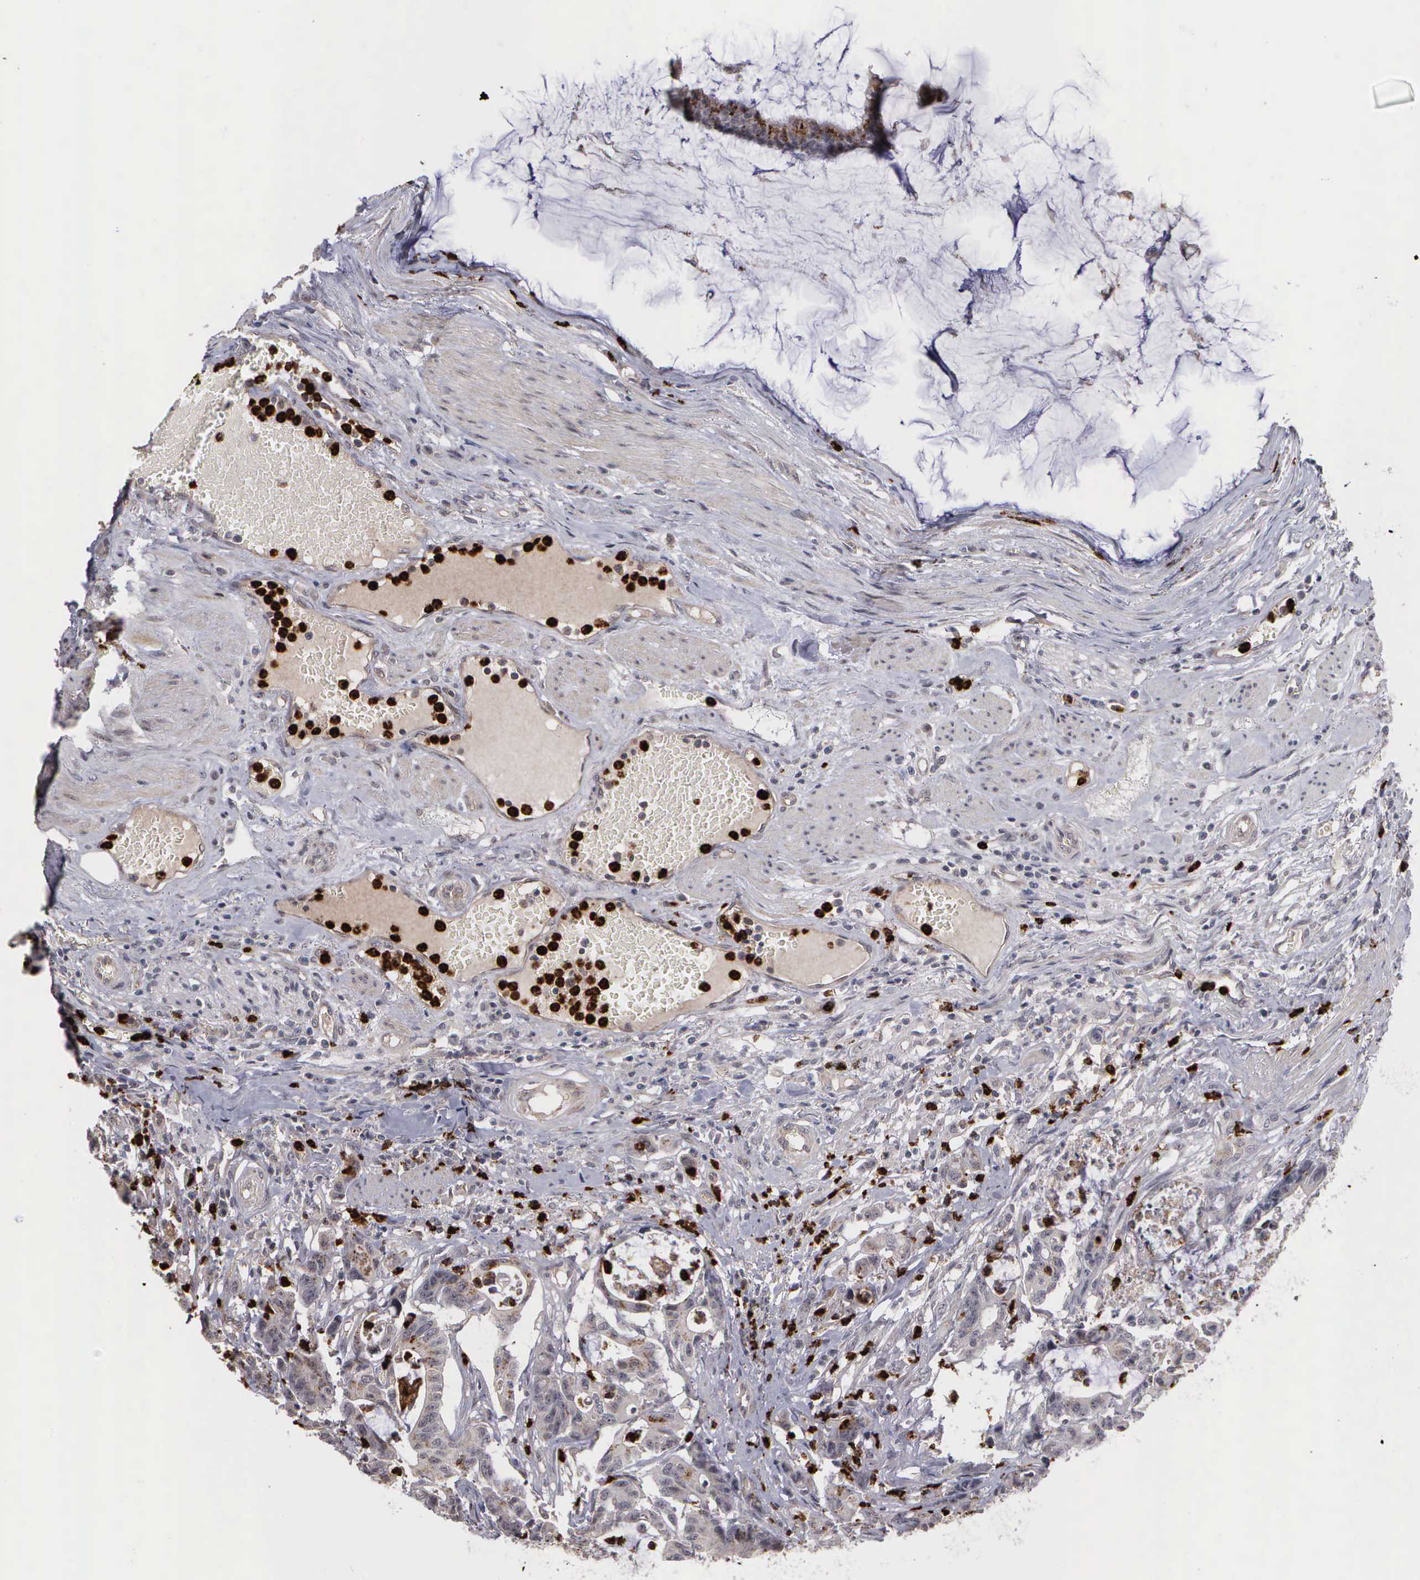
{"staining": {"intensity": "strong", "quantity": "<25%", "location": "cytoplasmic/membranous"}, "tissue": "colorectal cancer", "cell_type": "Tumor cells", "image_type": "cancer", "snomed": [{"axis": "morphology", "description": "Adenocarcinoma, NOS"}, {"axis": "topography", "description": "Colon"}], "caption": "This image exhibits immunohistochemistry (IHC) staining of human colorectal cancer, with medium strong cytoplasmic/membranous staining in approximately <25% of tumor cells.", "gene": "MMP9", "patient": {"sex": "female", "age": 84}}